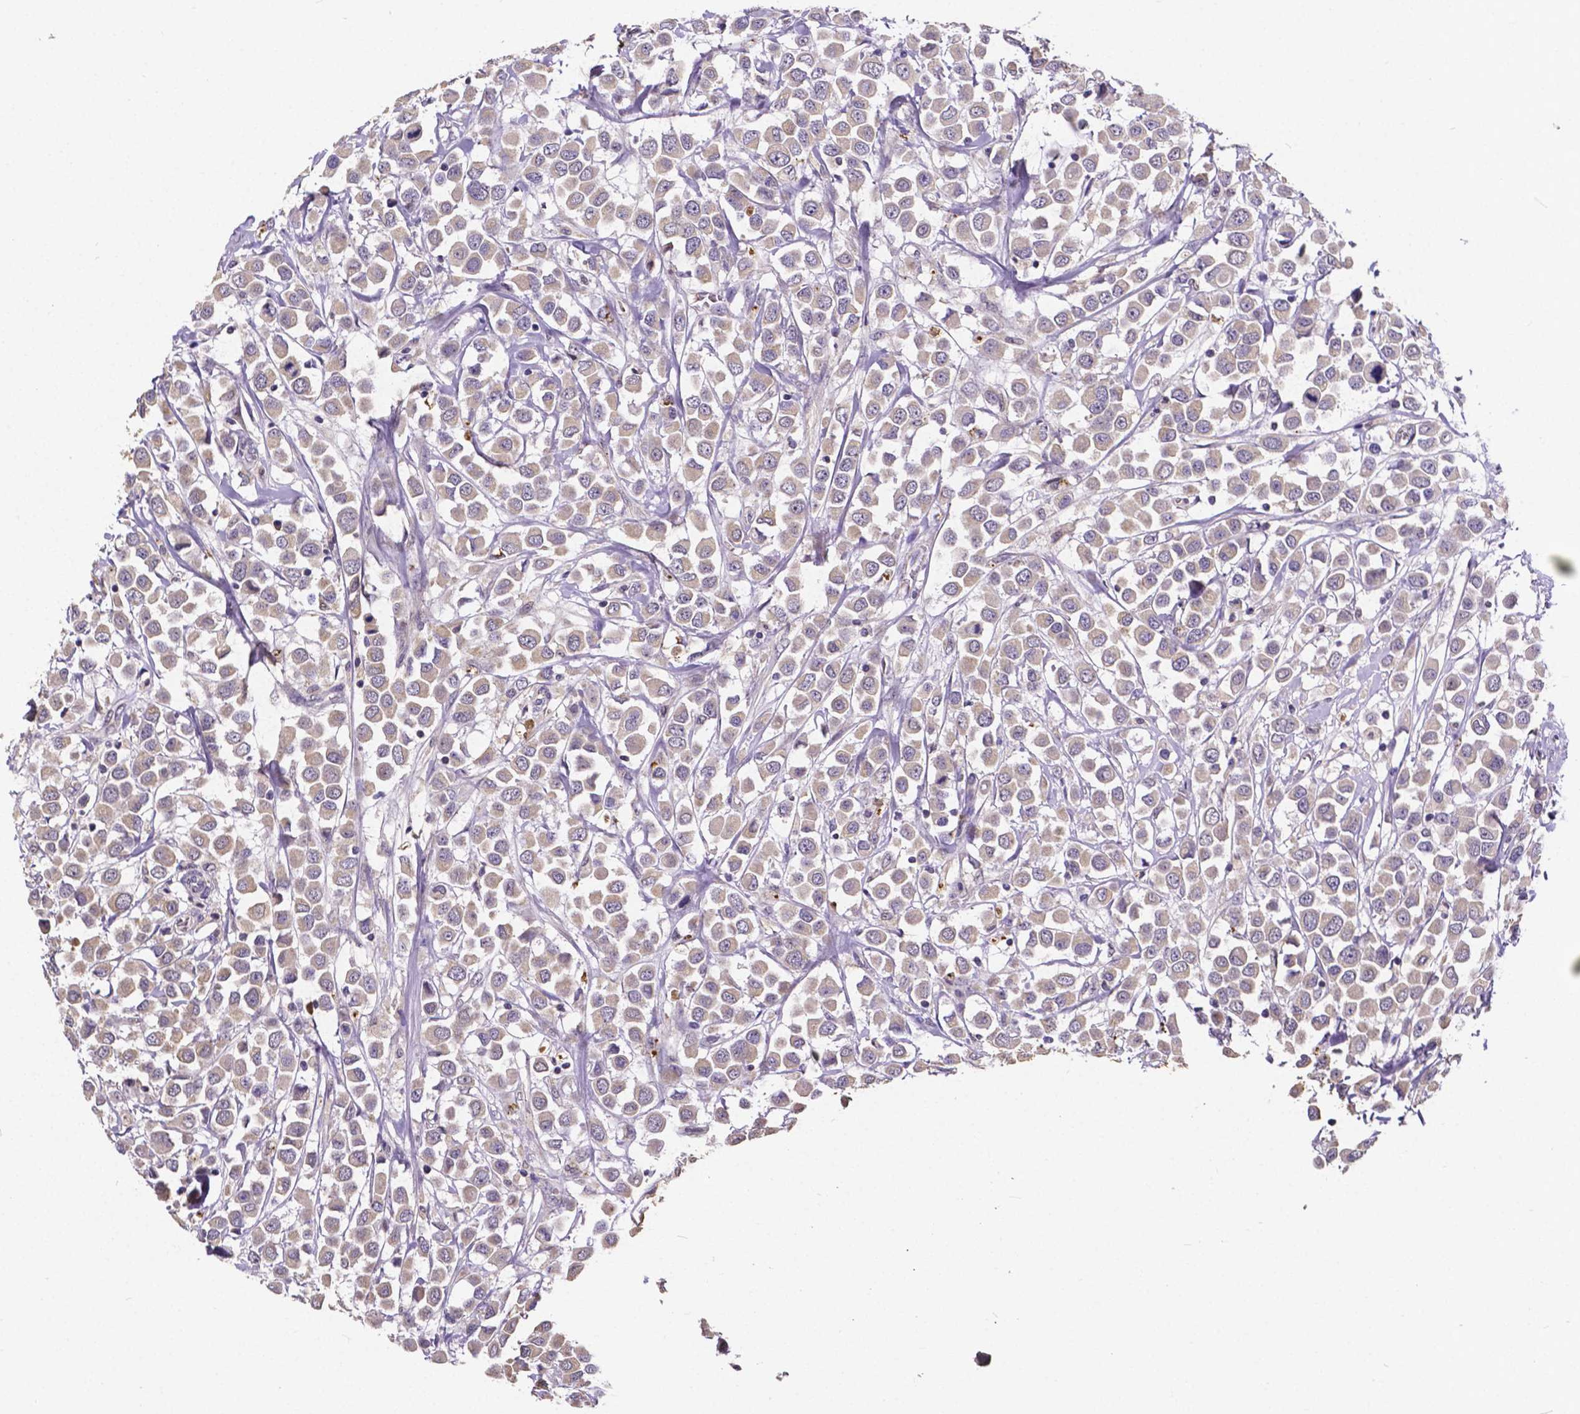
{"staining": {"intensity": "weak", "quantity": "<25%", "location": "cytoplasmic/membranous"}, "tissue": "breast cancer", "cell_type": "Tumor cells", "image_type": "cancer", "snomed": [{"axis": "morphology", "description": "Duct carcinoma"}, {"axis": "topography", "description": "Breast"}], "caption": "Human breast intraductal carcinoma stained for a protein using immunohistochemistry (IHC) demonstrates no expression in tumor cells.", "gene": "CTNNA2", "patient": {"sex": "female", "age": 61}}